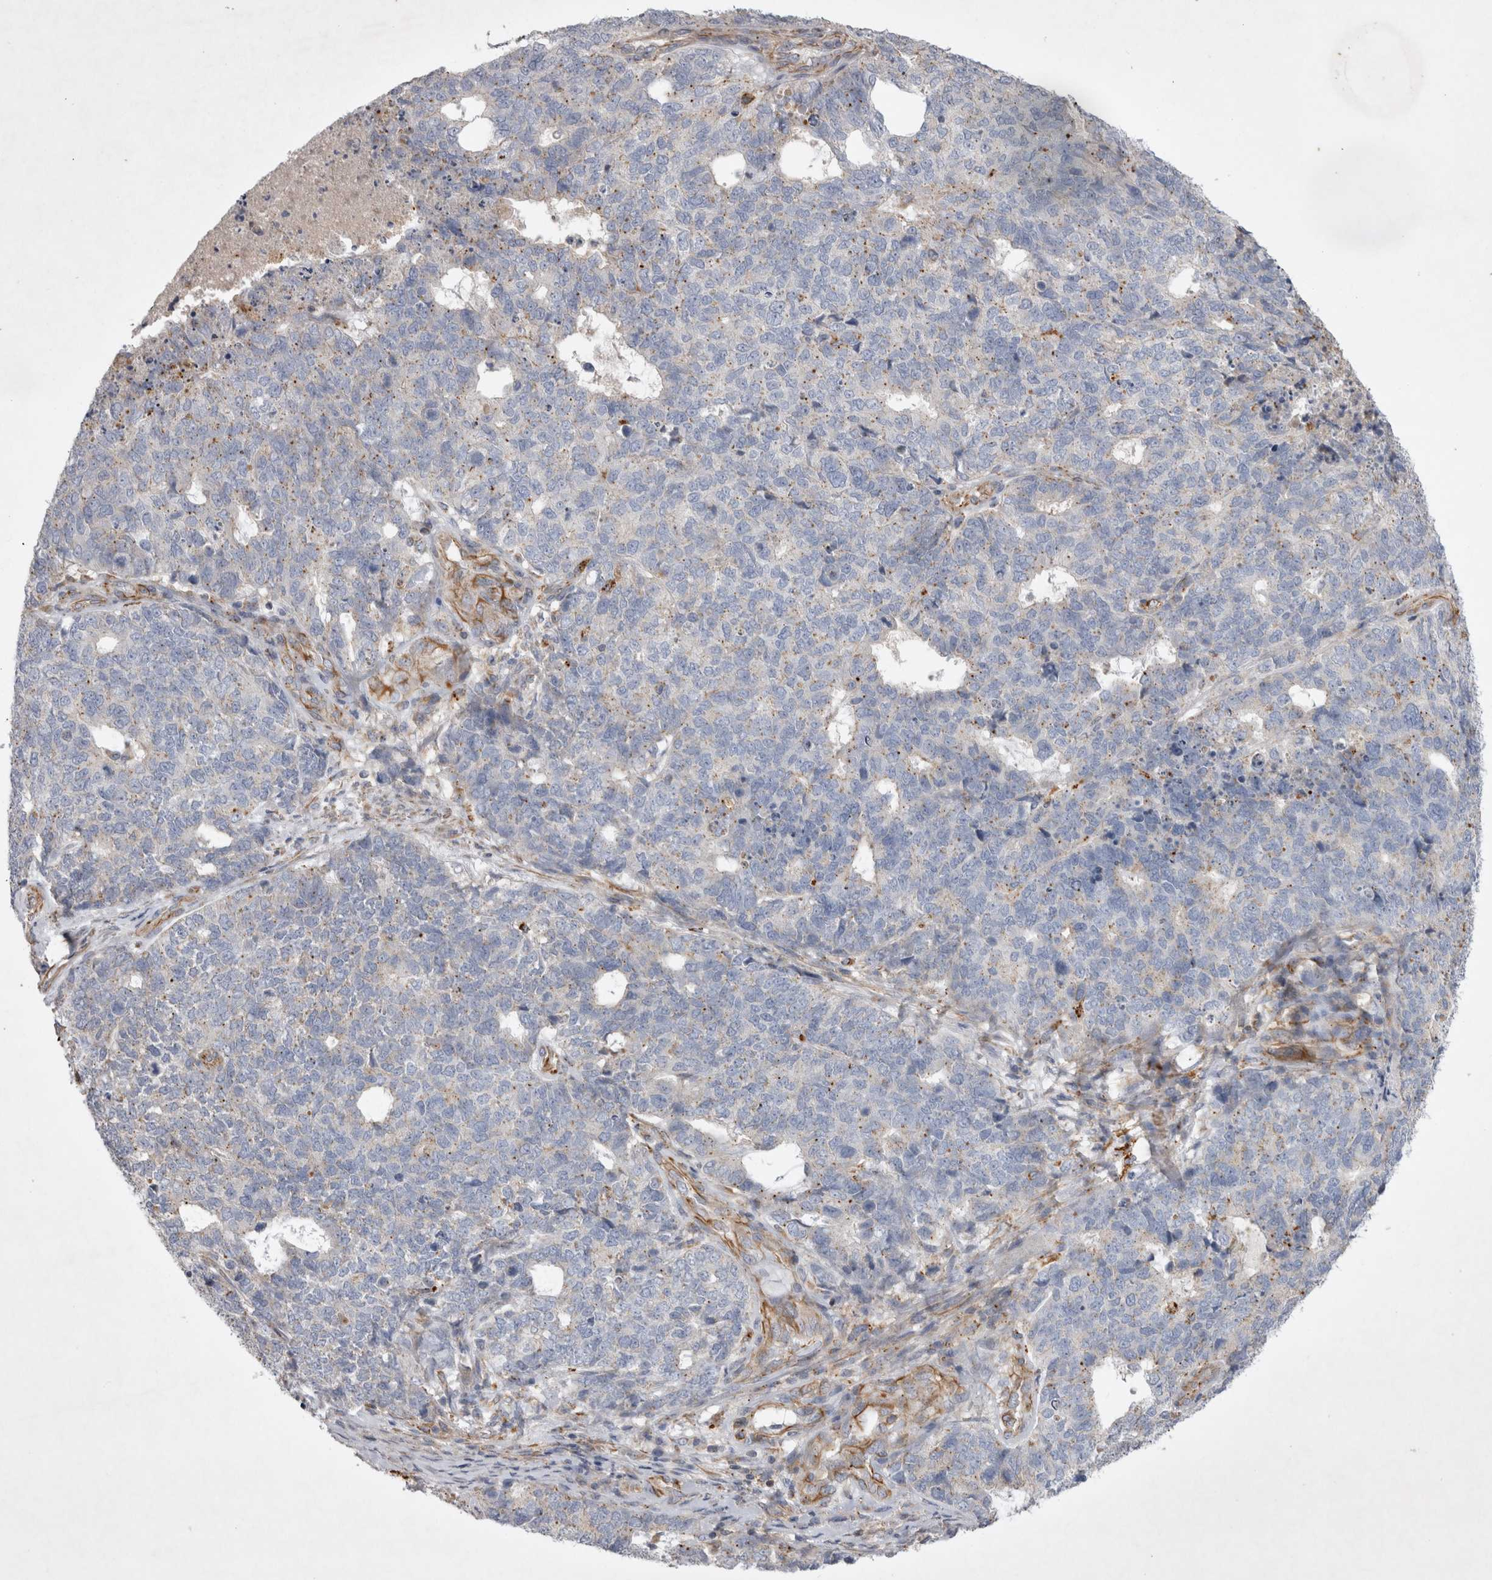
{"staining": {"intensity": "weak", "quantity": "<25%", "location": "cytoplasmic/membranous"}, "tissue": "cervical cancer", "cell_type": "Tumor cells", "image_type": "cancer", "snomed": [{"axis": "morphology", "description": "Squamous cell carcinoma, NOS"}, {"axis": "topography", "description": "Cervix"}], "caption": "High magnification brightfield microscopy of cervical squamous cell carcinoma stained with DAB (brown) and counterstained with hematoxylin (blue): tumor cells show no significant expression. (DAB (3,3'-diaminobenzidine) immunohistochemistry with hematoxylin counter stain).", "gene": "STRADB", "patient": {"sex": "female", "age": 63}}